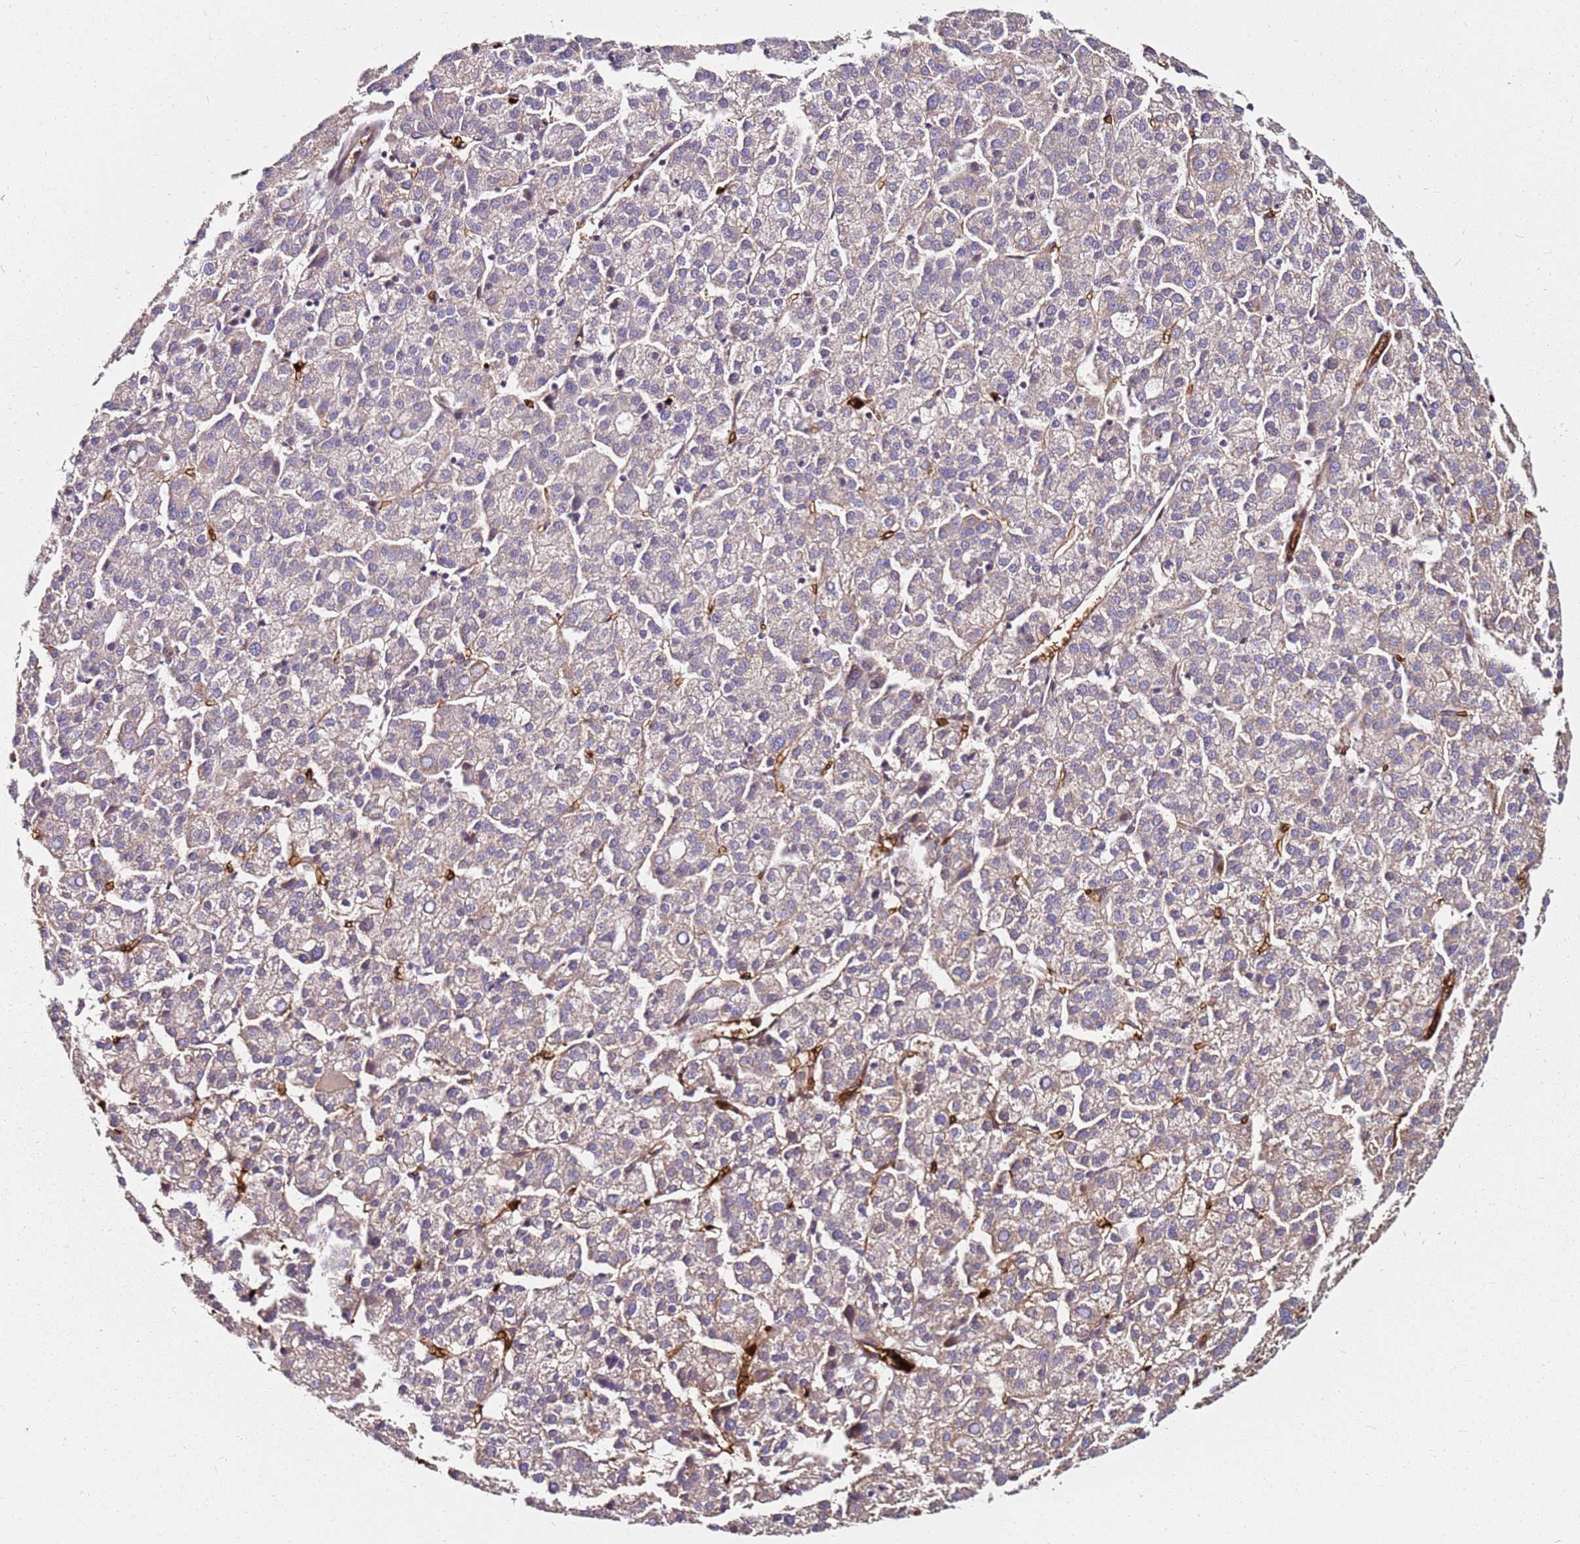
{"staining": {"intensity": "weak", "quantity": "<25%", "location": "cytoplasmic/membranous"}, "tissue": "liver cancer", "cell_type": "Tumor cells", "image_type": "cancer", "snomed": [{"axis": "morphology", "description": "Carcinoma, Hepatocellular, NOS"}, {"axis": "topography", "description": "Liver"}], "caption": "Liver cancer (hepatocellular carcinoma) was stained to show a protein in brown. There is no significant staining in tumor cells.", "gene": "RNF11", "patient": {"sex": "female", "age": 58}}